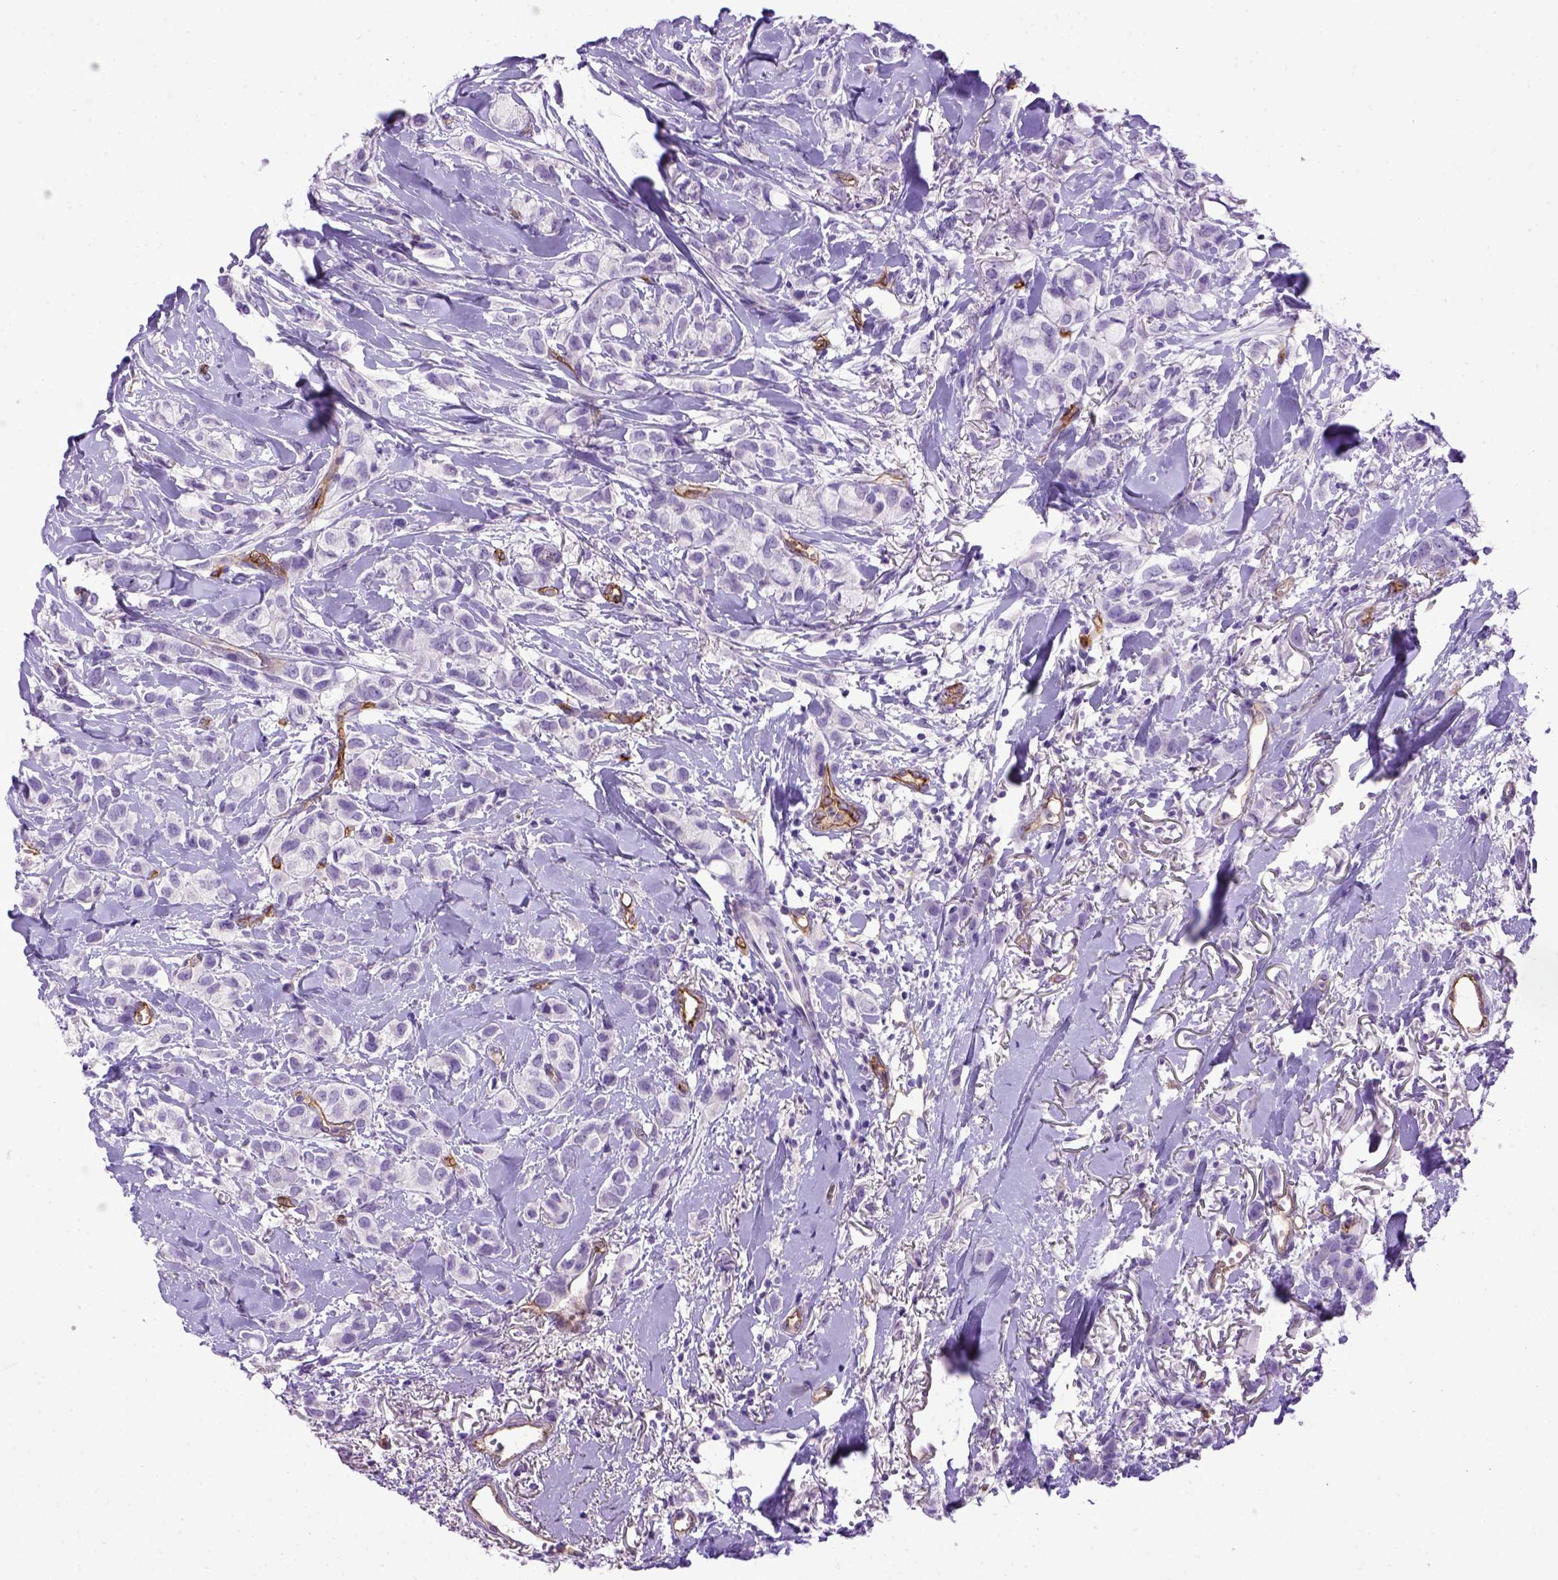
{"staining": {"intensity": "negative", "quantity": "none", "location": "none"}, "tissue": "breast cancer", "cell_type": "Tumor cells", "image_type": "cancer", "snomed": [{"axis": "morphology", "description": "Duct carcinoma"}, {"axis": "topography", "description": "Breast"}], "caption": "Human breast cancer stained for a protein using IHC shows no positivity in tumor cells.", "gene": "ENG", "patient": {"sex": "female", "age": 85}}